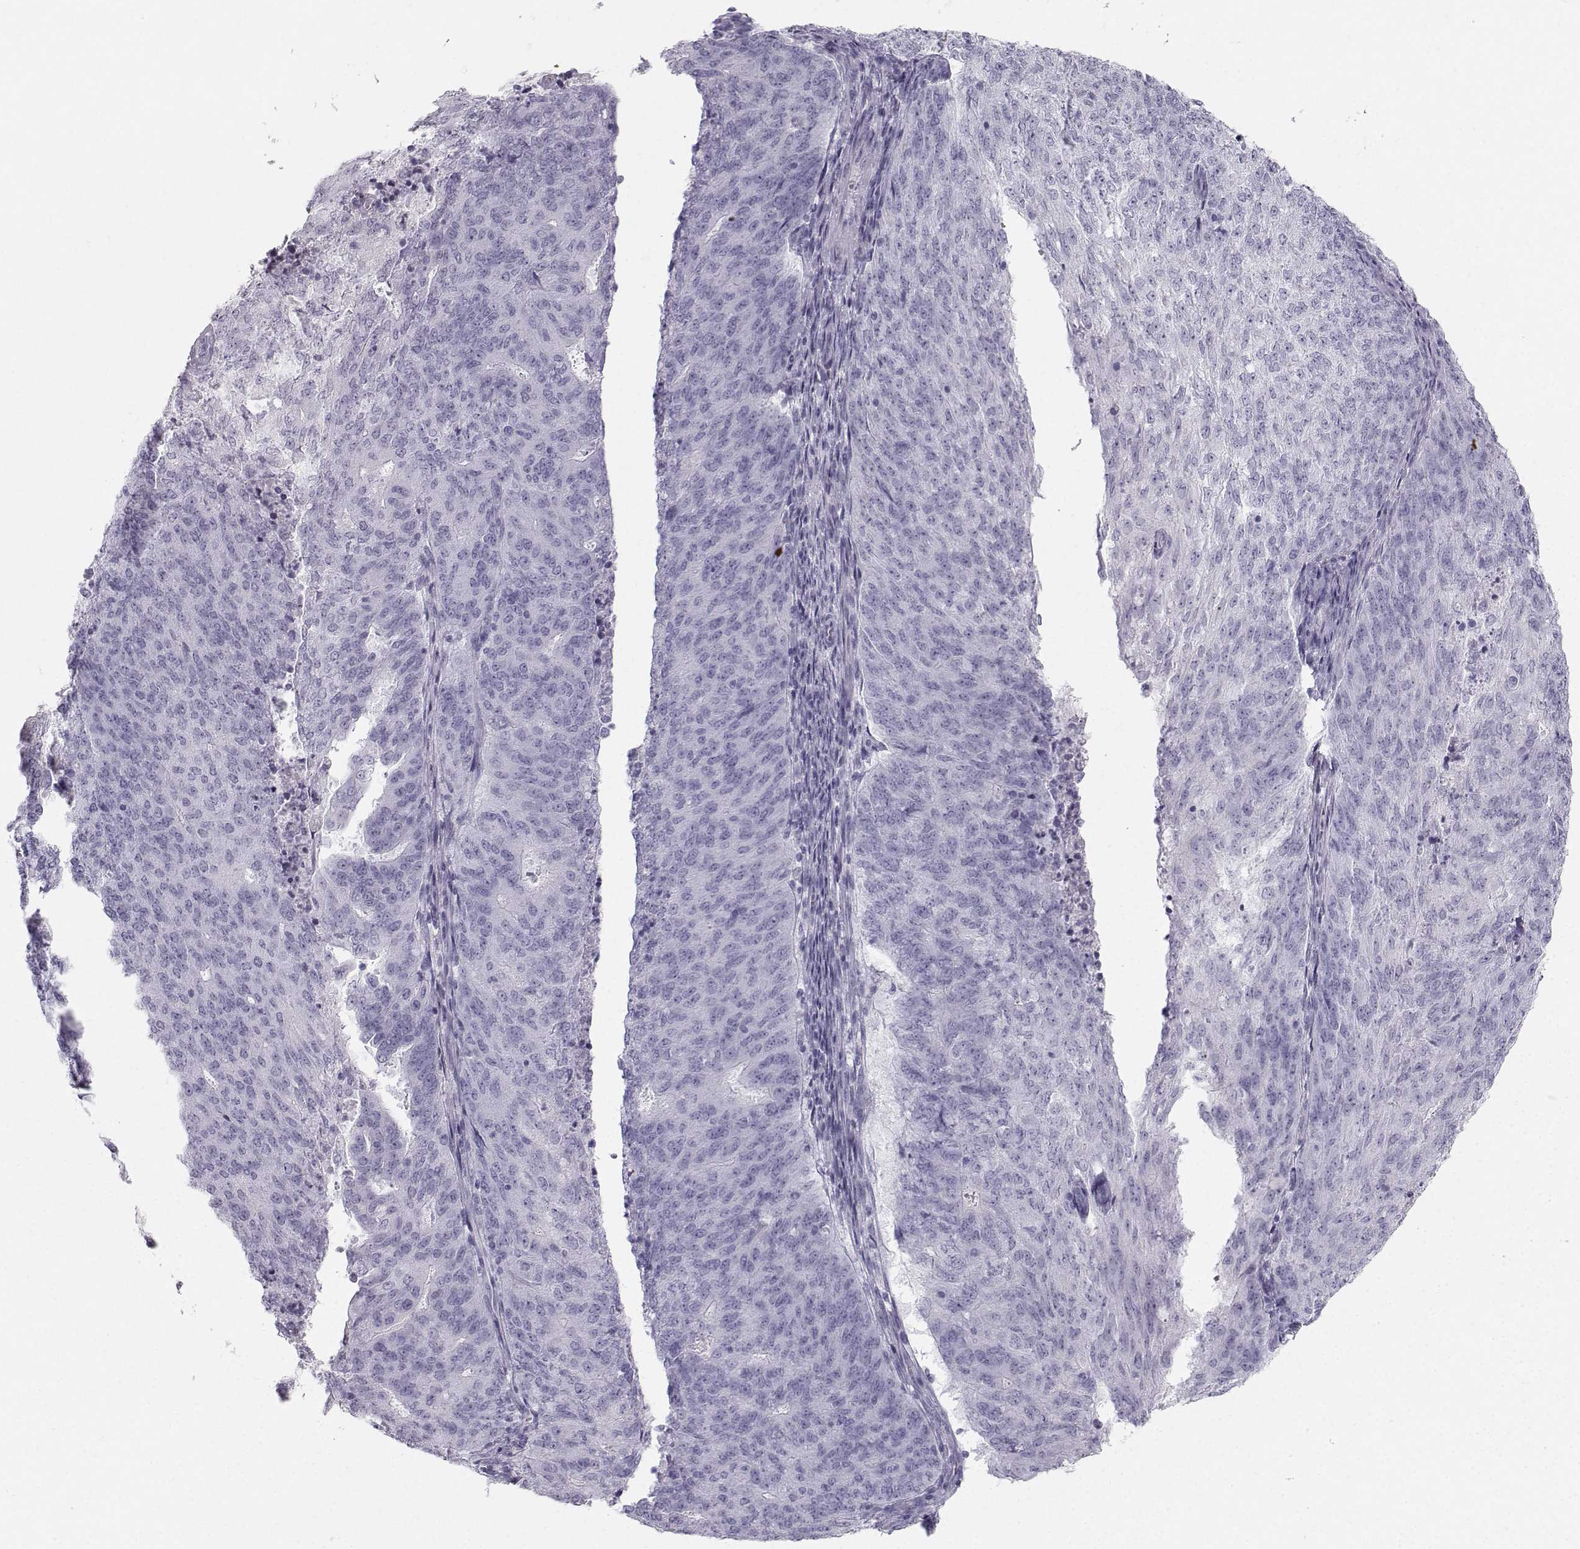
{"staining": {"intensity": "negative", "quantity": "none", "location": "none"}, "tissue": "endometrial cancer", "cell_type": "Tumor cells", "image_type": "cancer", "snomed": [{"axis": "morphology", "description": "Adenocarcinoma, NOS"}, {"axis": "topography", "description": "Endometrium"}], "caption": "This is a photomicrograph of IHC staining of endometrial cancer, which shows no staining in tumor cells.", "gene": "CASR", "patient": {"sex": "female", "age": 82}}